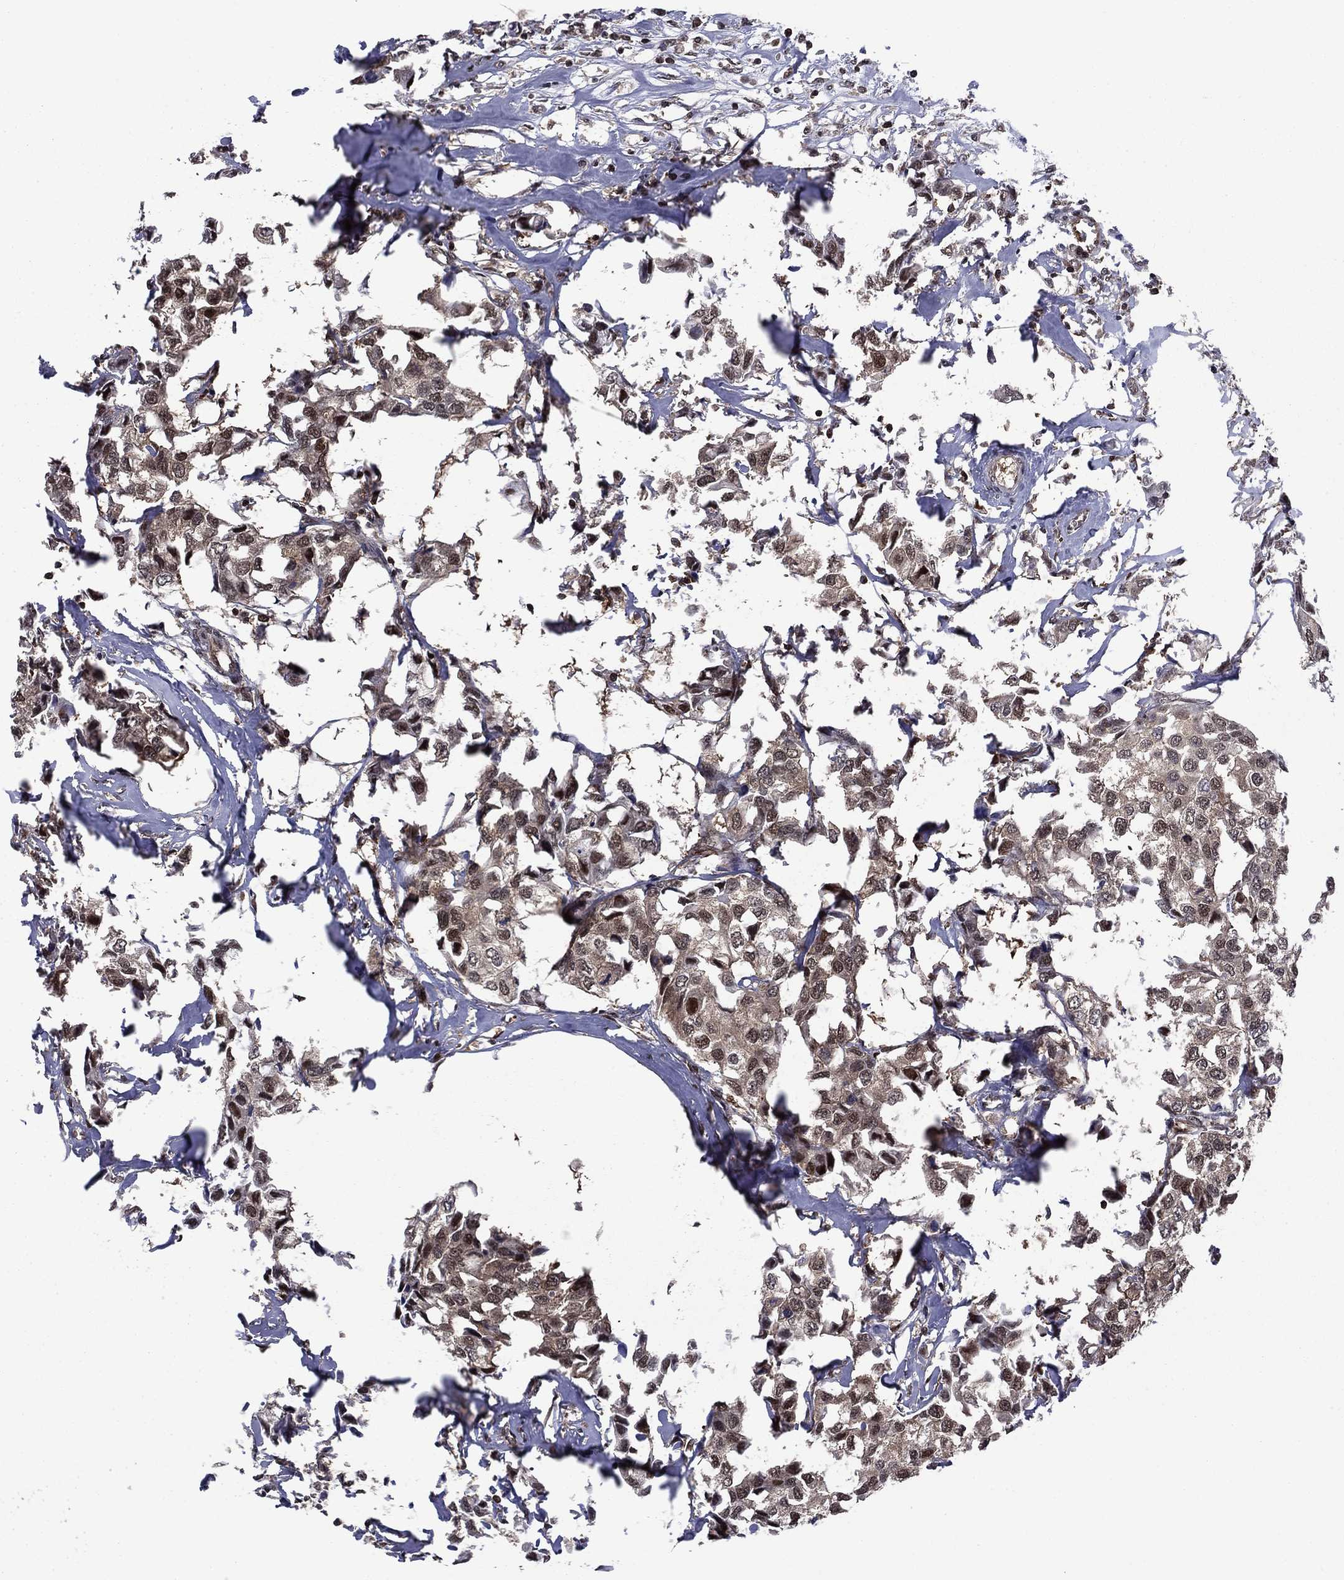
{"staining": {"intensity": "moderate", "quantity": "<25%", "location": "nuclear"}, "tissue": "breast cancer", "cell_type": "Tumor cells", "image_type": "cancer", "snomed": [{"axis": "morphology", "description": "Duct carcinoma"}, {"axis": "topography", "description": "Breast"}], "caption": "Invasive ductal carcinoma (breast) stained for a protein exhibits moderate nuclear positivity in tumor cells.", "gene": "PSMD2", "patient": {"sex": "female", "age": 80}}